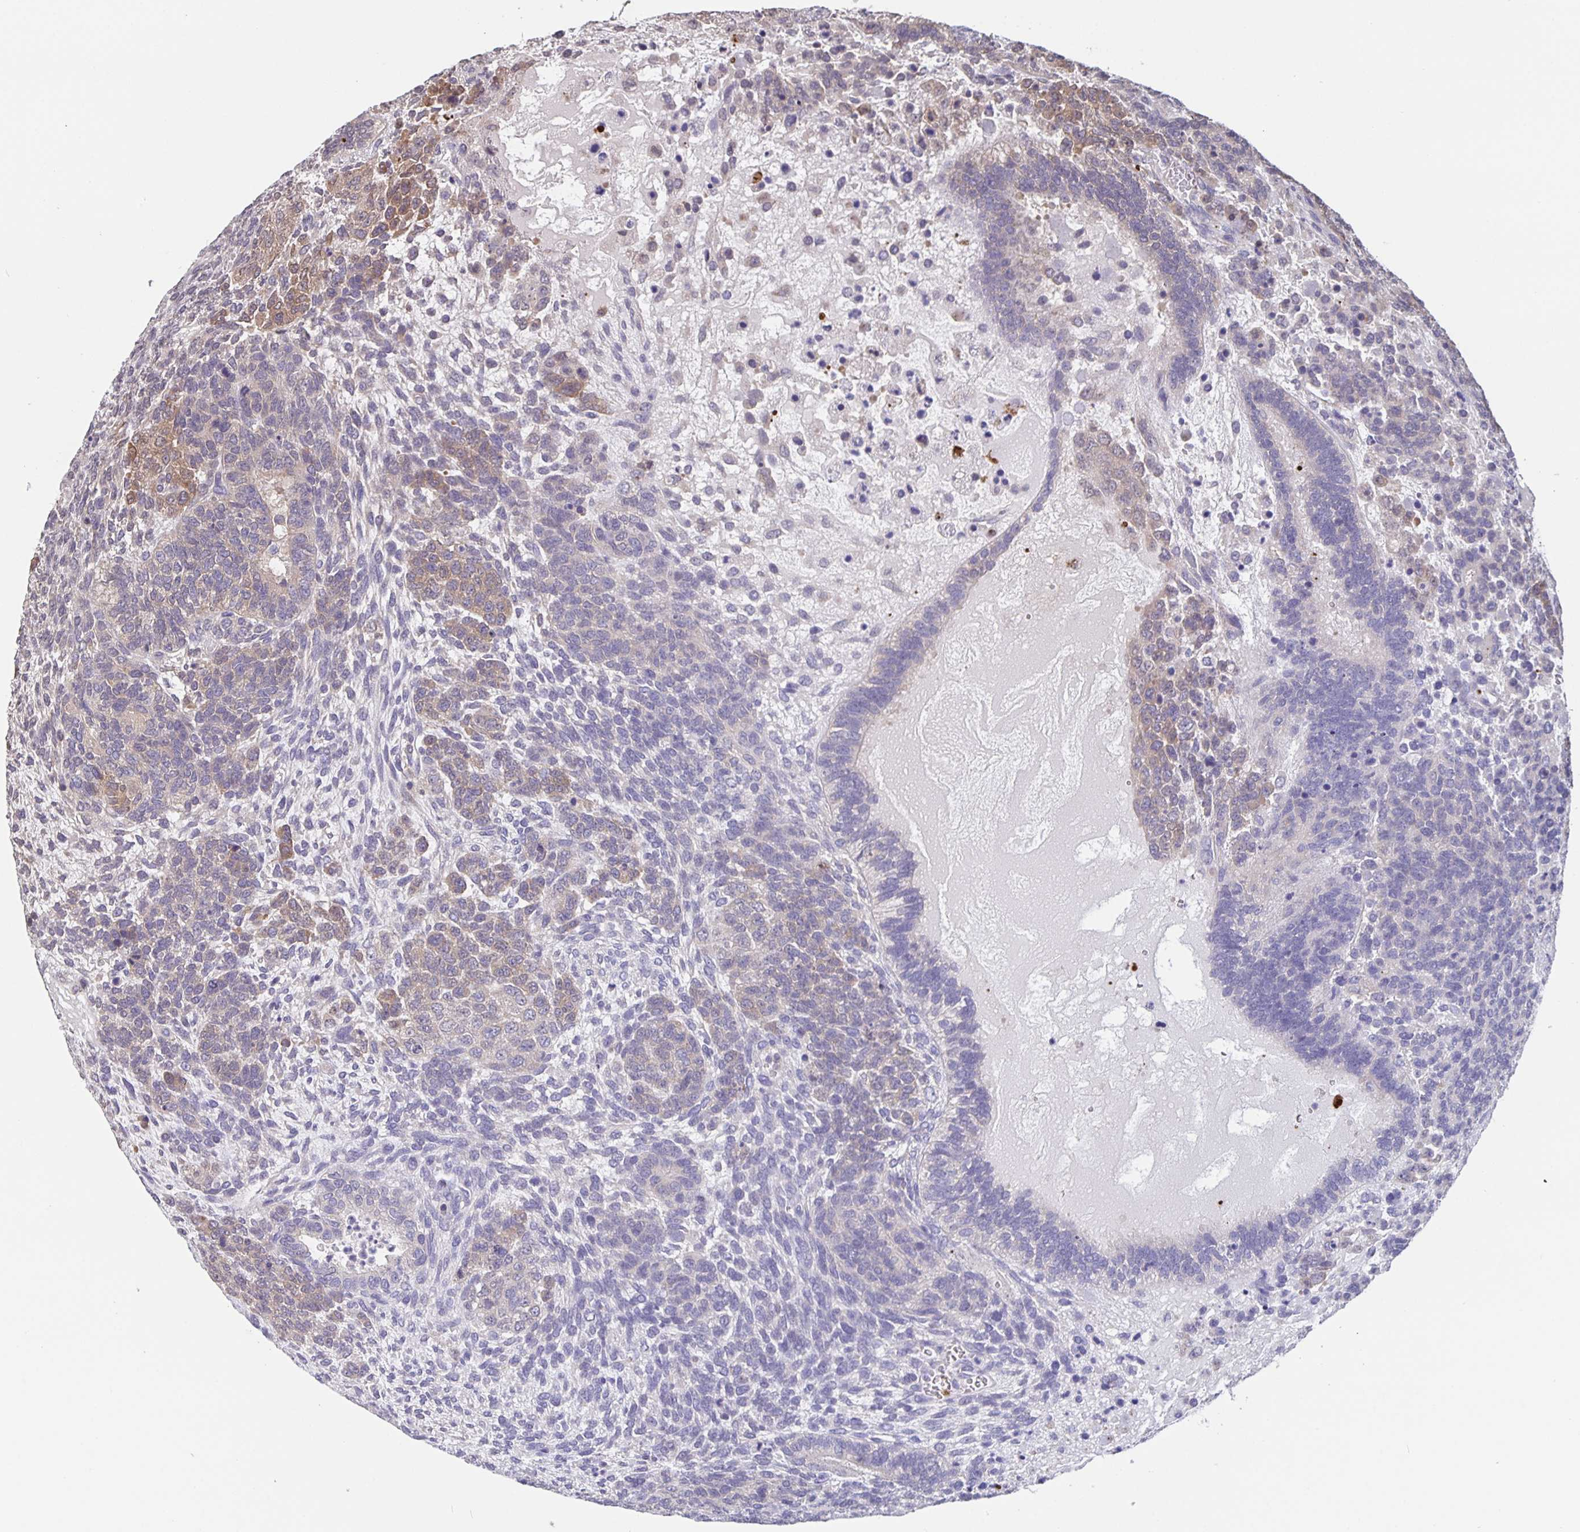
{"staining": {"intensity": "moderate", "quantity": "<25%", "location": "cytoplasmic/membranous"}, "tissue": "testis cancer", "cell_type": "Tumor cells", "image_type": "cancer", "snomed": [{"axis": "morphology", "description": "Normal tissue, NOS"}, {"axis": "morphology", "description": "Carcinoma, Embryonal, NOS"}, {"axis": "topography", "description": "Testis"}, {"axis": "topography", "description": "Epididymis"}], "caption": "Immunohistochemistry (DAB (3,3'-diaminobenzidine)) staining of human testis cancer (embryonal carcinoma) displays moderate cytoplasmic/membranous protein expression in approximately <25% of tumor cells.", "gene": "FEM1C", "patient": {"sex": "male", "age": 23}}